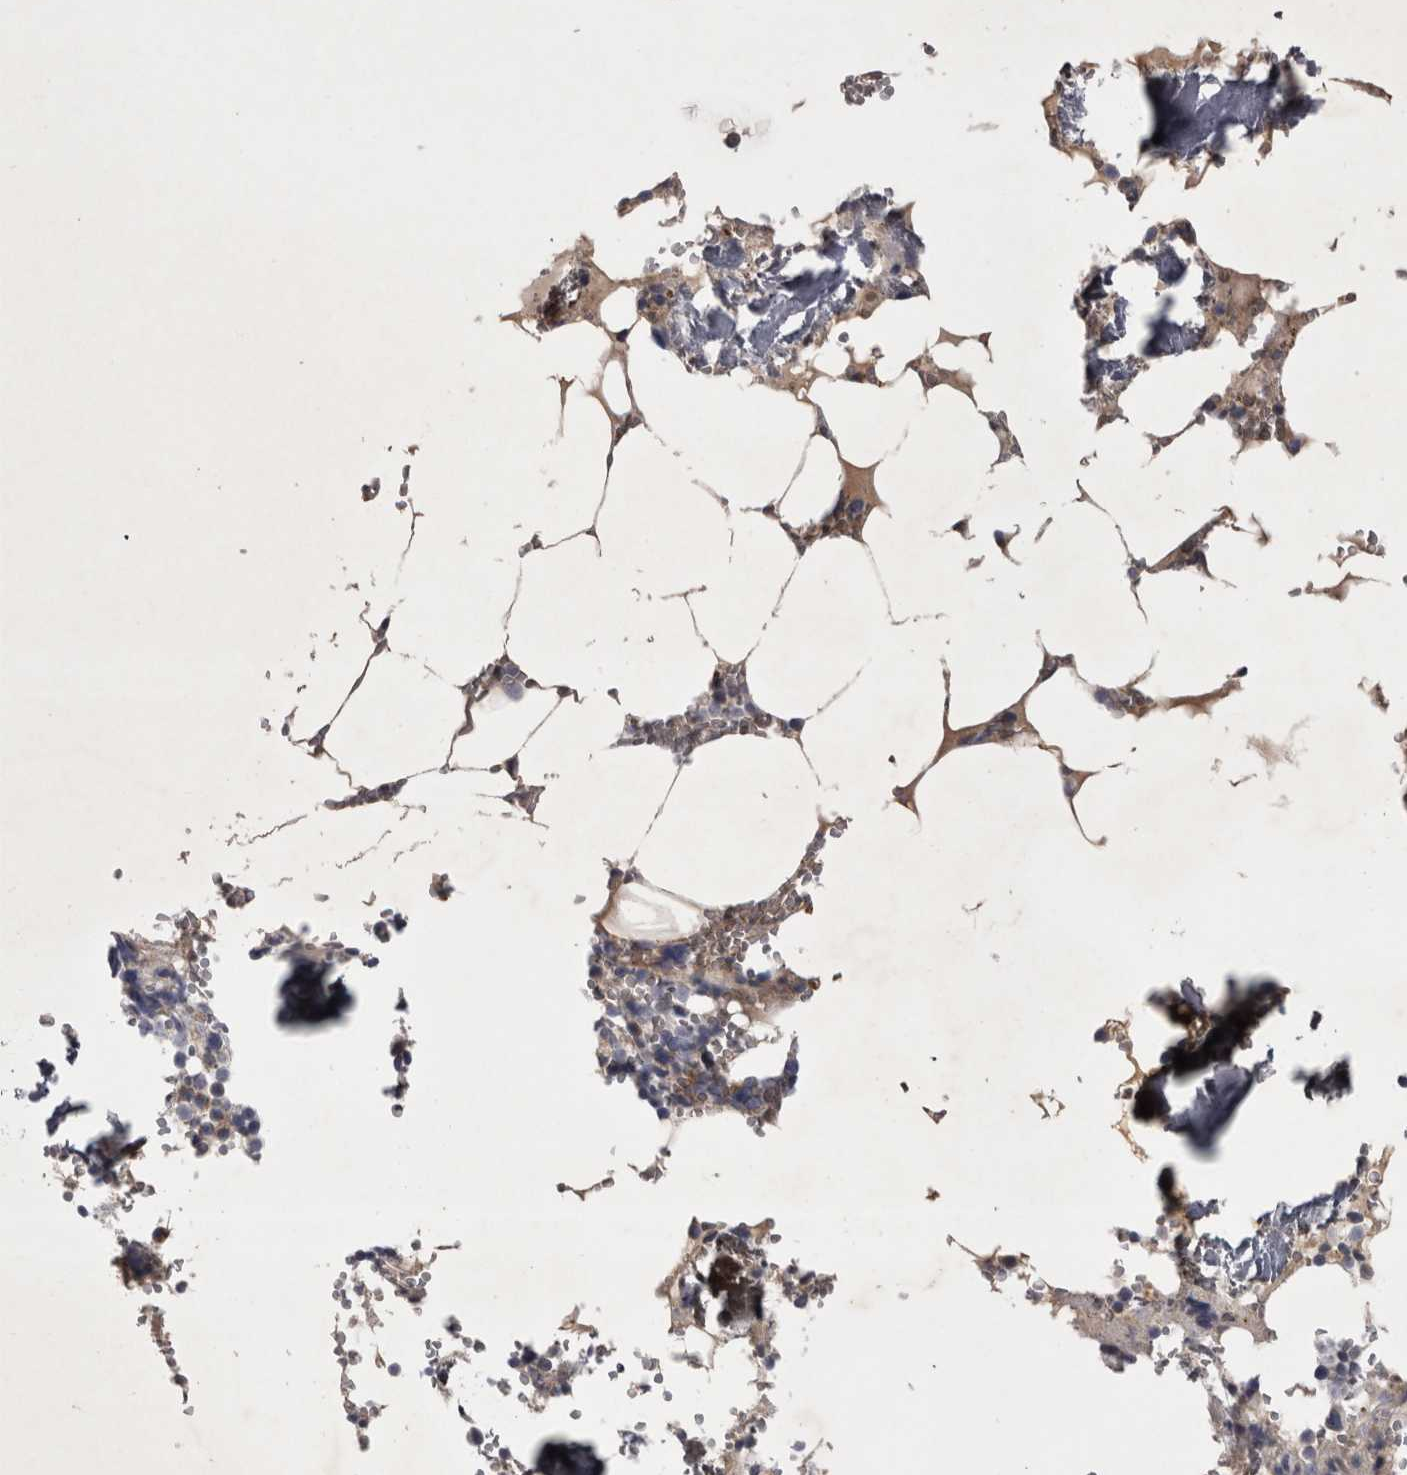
{"staining": {"intensity": "negative", "quantity": "none", "location": "none"}, "tissue": "bone marrow", "cell_type": "Hematopoietic cells", "image_type": "normal", "snomed": [{"axis": "morphology", "description": "Normal tissue, NOS"}, {"axis": "topography", "description": "Bone marrow"}], "caption": "Image shows no significant protein expression in hematopoietic cells of unremarkable bone marrow. (Immunohistochemistry (ihc), brightfield microscopy, high magnification).", "gene": "DBT", "patient": {"sex": "male", "age": 70}}